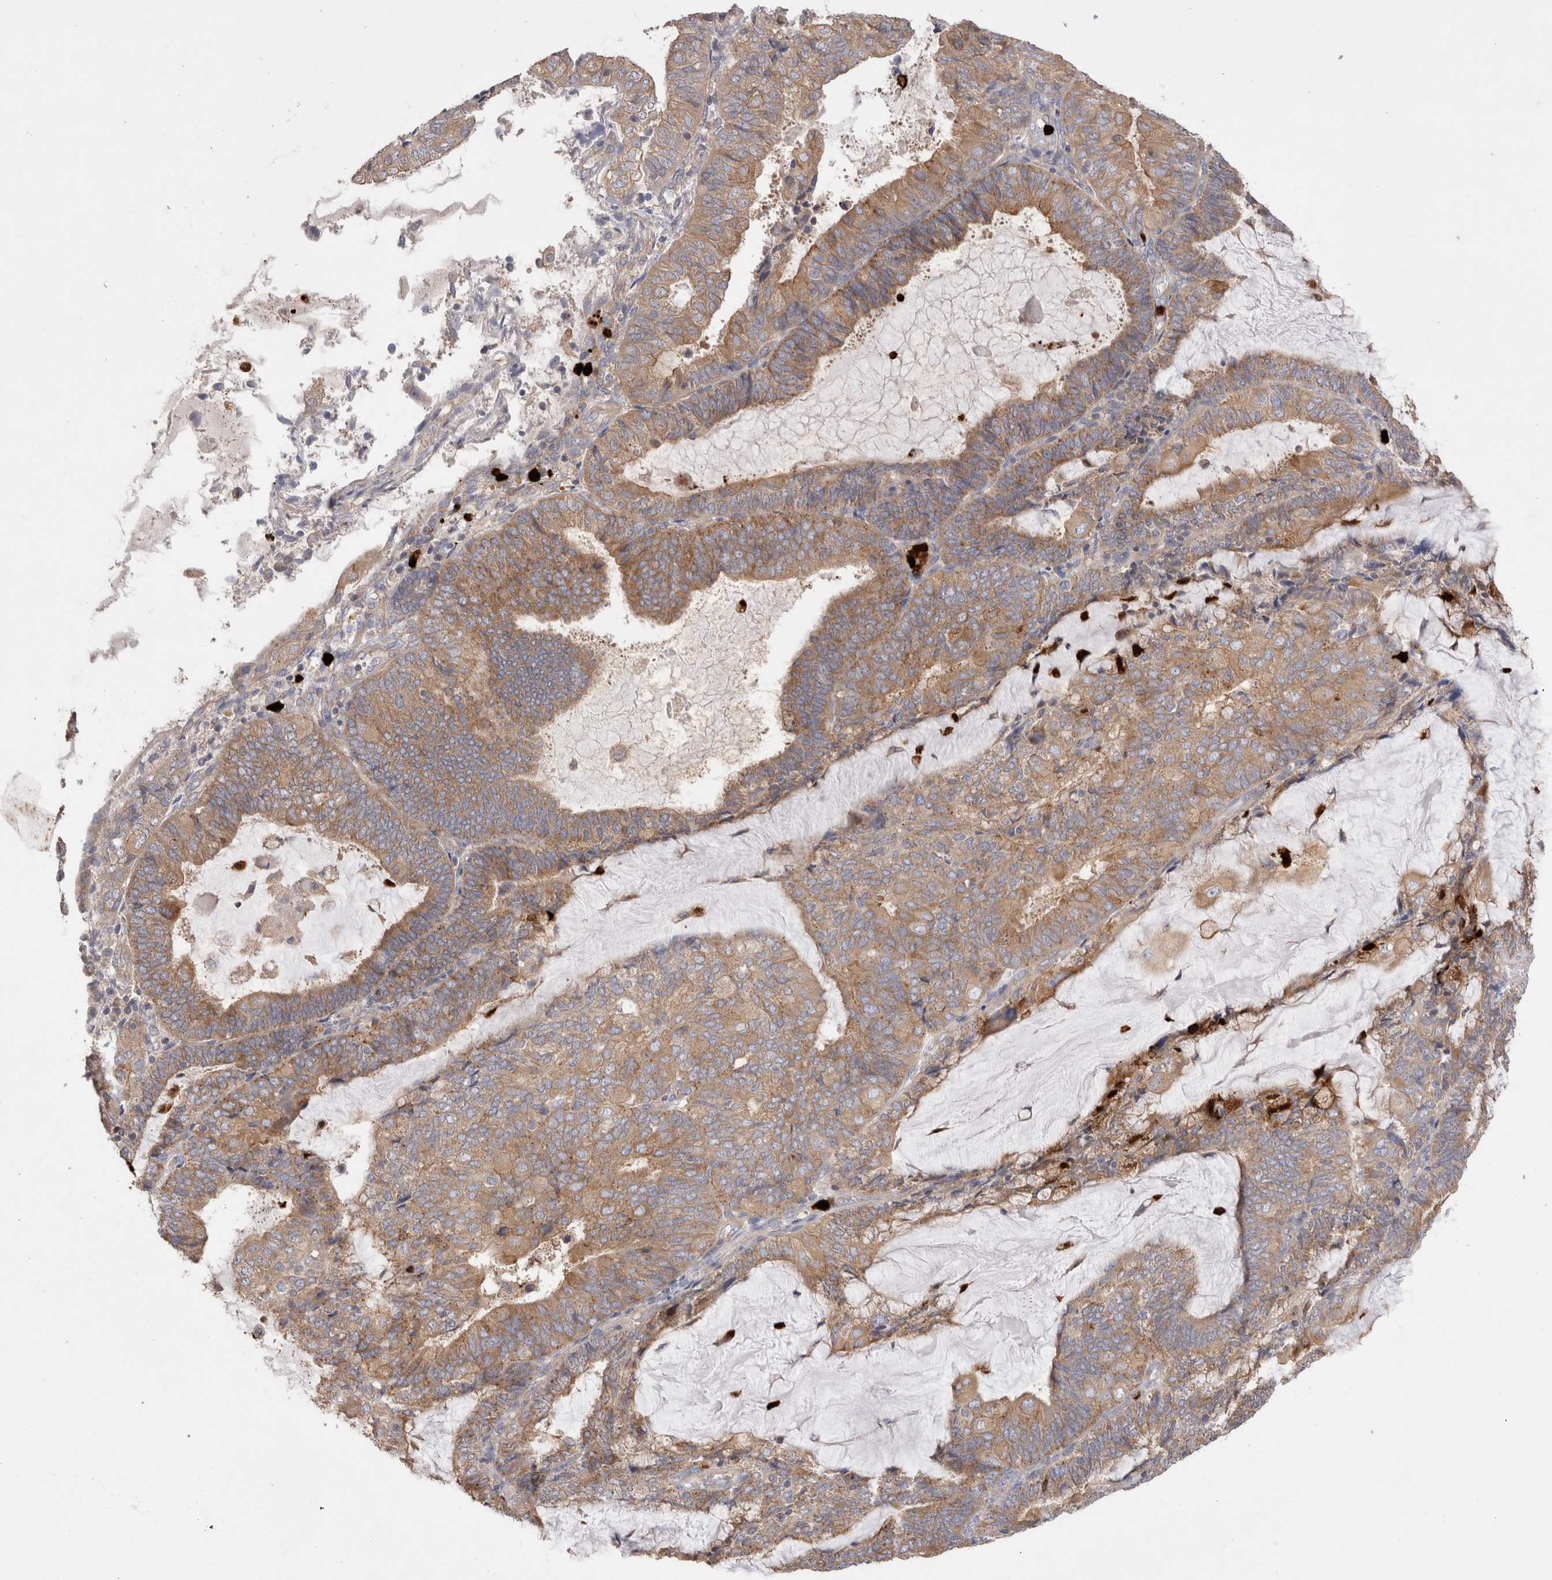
{"staining": {"intensity": "moderate", "quantity": ">75%", "location": "cytoplasmic/membranous"}, "tissue": "endometrial cancer", "cell_type": "Tumor cells", "image_type": "cancer", "snomed": [{"axis": "morphology", "description": "Adenocarcinoma, NOS"}, {"axis": "topography", "description": "Endometrium"}], "caption": "Immunohistochemistry (IHC) of adenocarcinoma (endometrial) reveals medium levels of moderate cytoplasmic/membranous positivity in approximately >75% of tumor cells. (Stains: DAB (3,3'-diaminobenzidine) in brown, nuclei in blue, Microscopy: brightfield microscopy at high magnification).", "gene": "NXT2", "patient": {"sex": "female", "age": 81}}